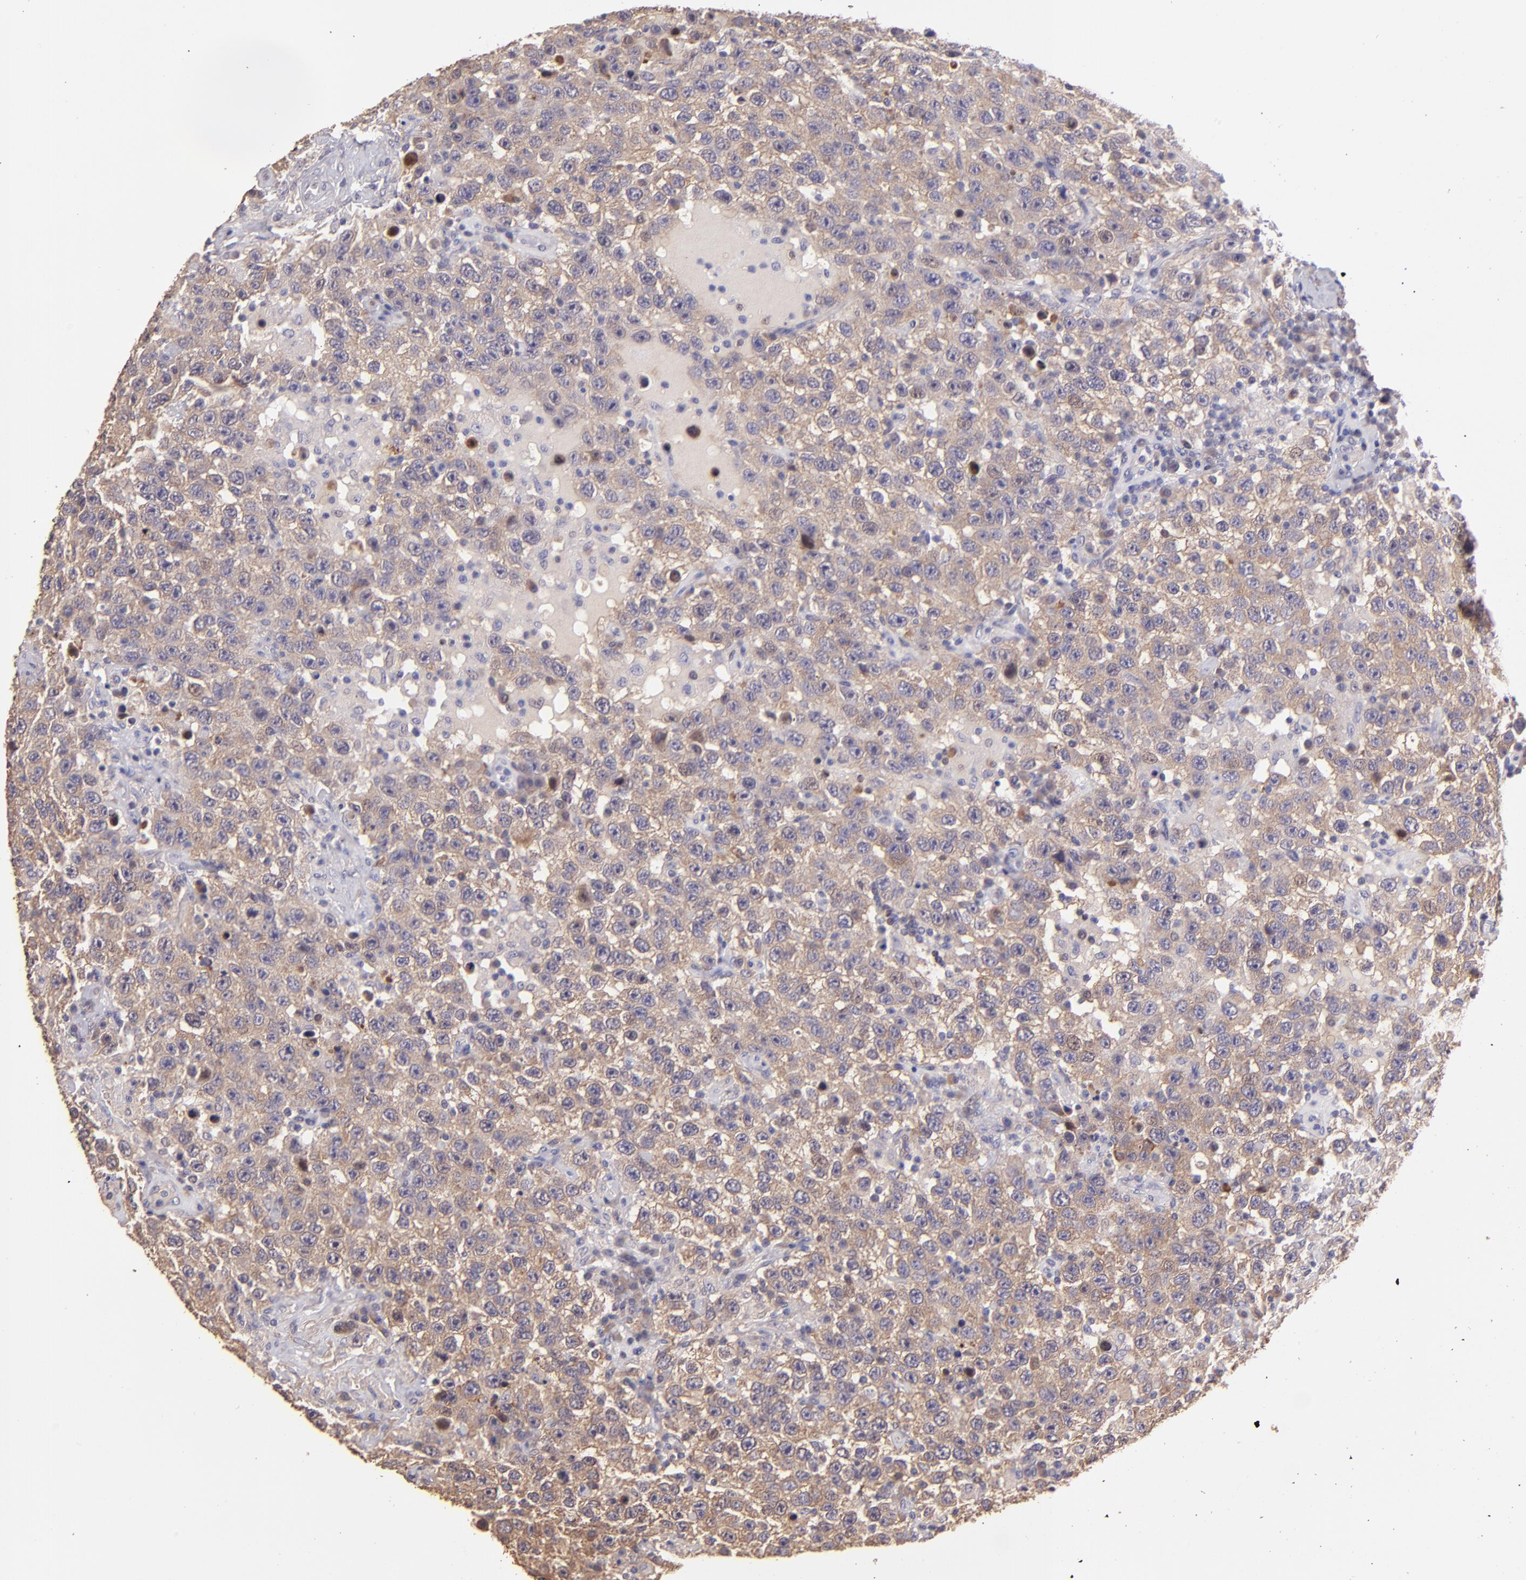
{"staining": {"intensity": "moderate", "quantity": ">75%", "location": "cytoplasmic/membranous"}, "tissue": "testis cancer", "cell_type": "Tumor cells", "image_type": "cancer", "snomed": [{"axis": "morphology", "description": "Seminoma, NOS"}, {"axis": "topography", "description": "Testis"}], "caption": "Human seminoma (testis) stained with a brown dye exhibits moderate cytoplasmic/membranous positive positivity in about >75% of tumor cells.", "gene": "PAPPA", "patient": {"sex": "male", "age": 41}}